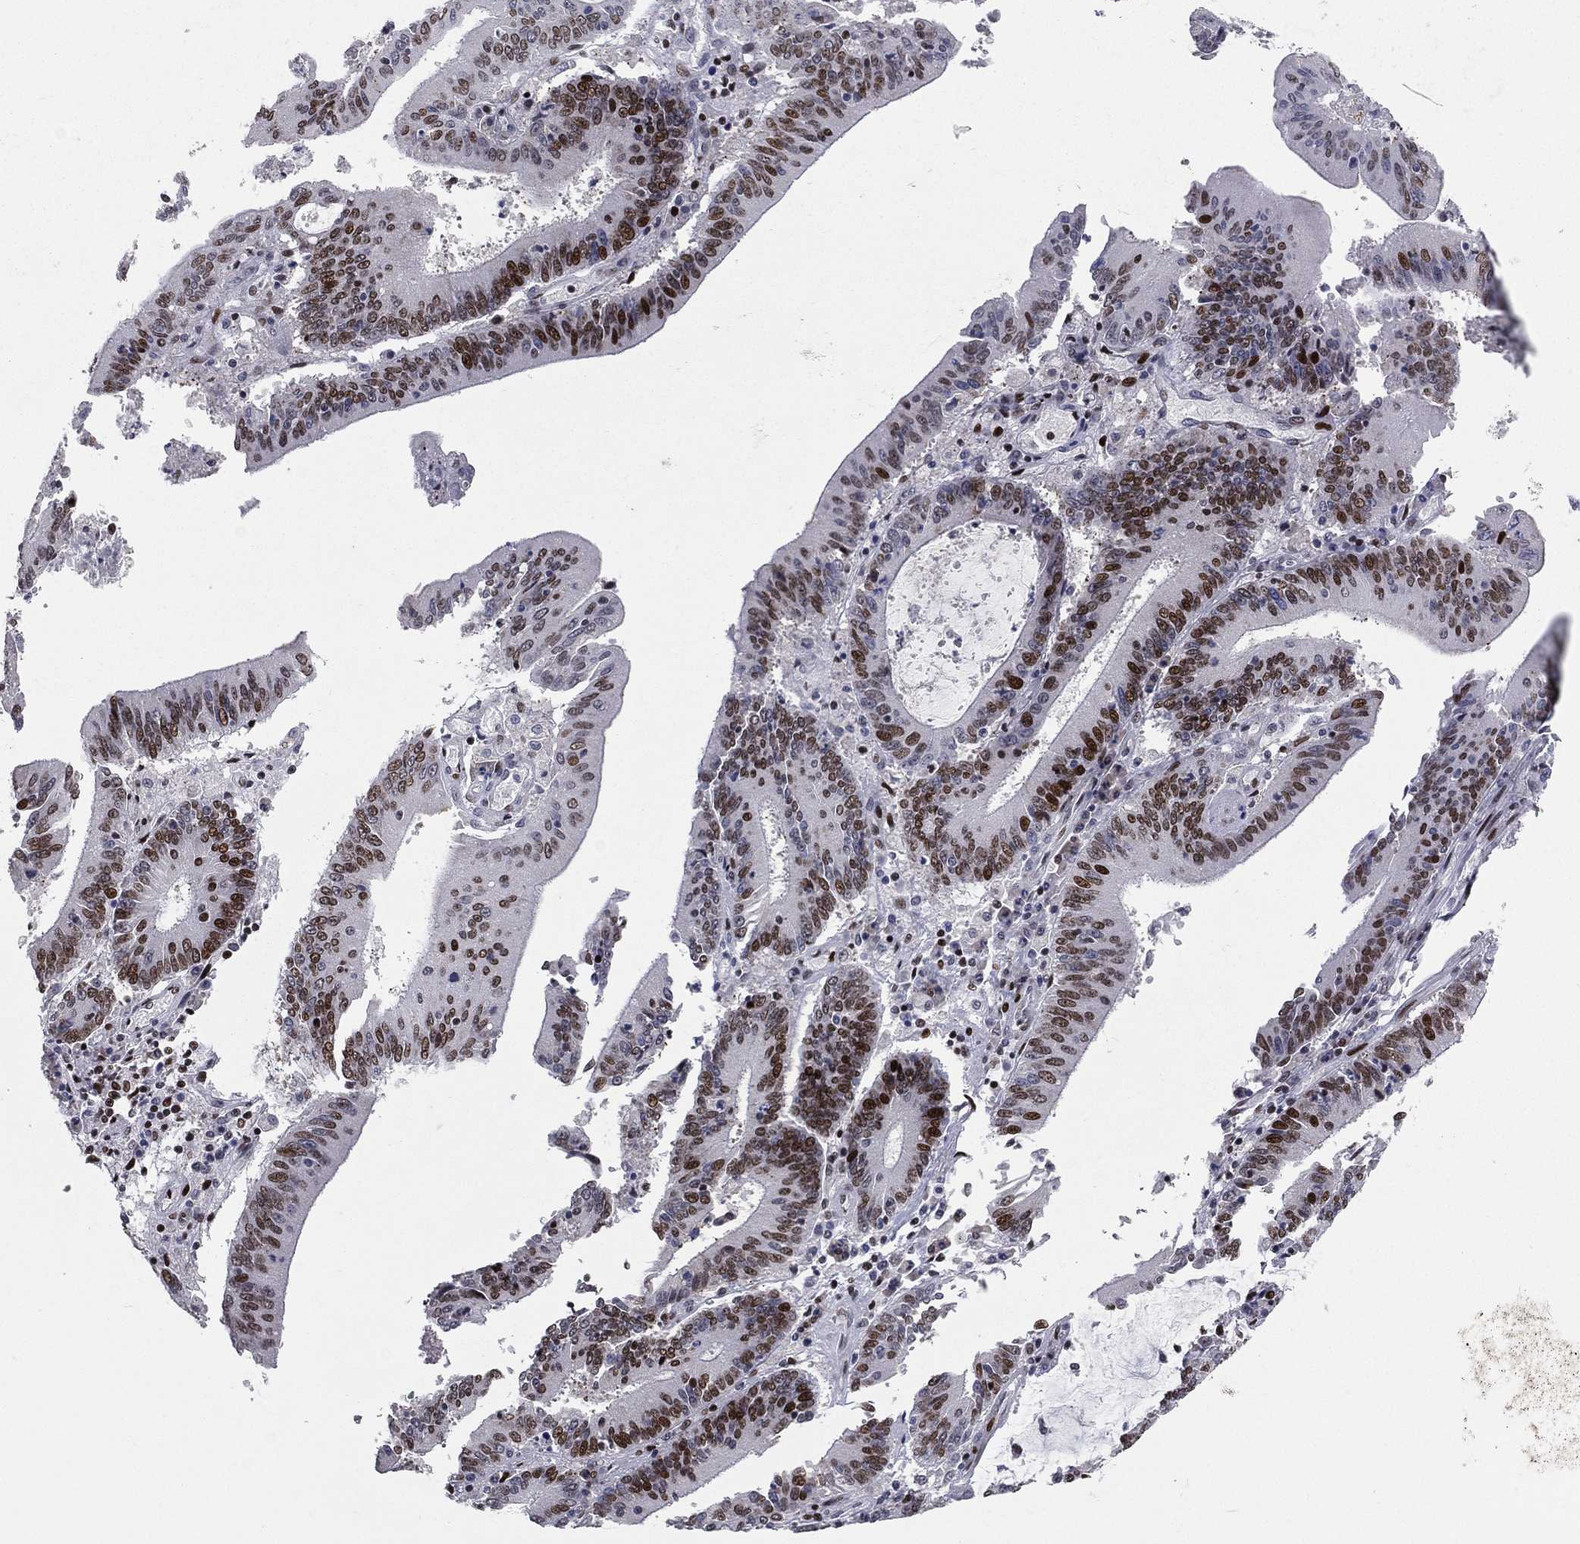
{"staining": {"intensity": "strong", "quantity": "25%-75%", "location": "nuclear"}, "tissue": "stomach cancer", "cell_type": "Tumor cells", "image_type": "cancer", "snomed": [{"axis": "morphology", "description": "Adenocarcinoma, NOS"}, {"axis": "topography", "description": "Stomach, upper"}], "caption": "Immunohistochemistry (IHC) (DAB (3,3'-diaminobenzidine)) staining of human stomach cancer exhibits strong nuclear protein staining in approximately 25%-75% of tumor cells. (Stains: DAB (3,3'-diaminobenzidine) in brown, nuclei in blue, Microscopy: brightfield microscopy at high magnification).", "gene": "RTF1", "patient": {"sex": "male", "age": 68}}